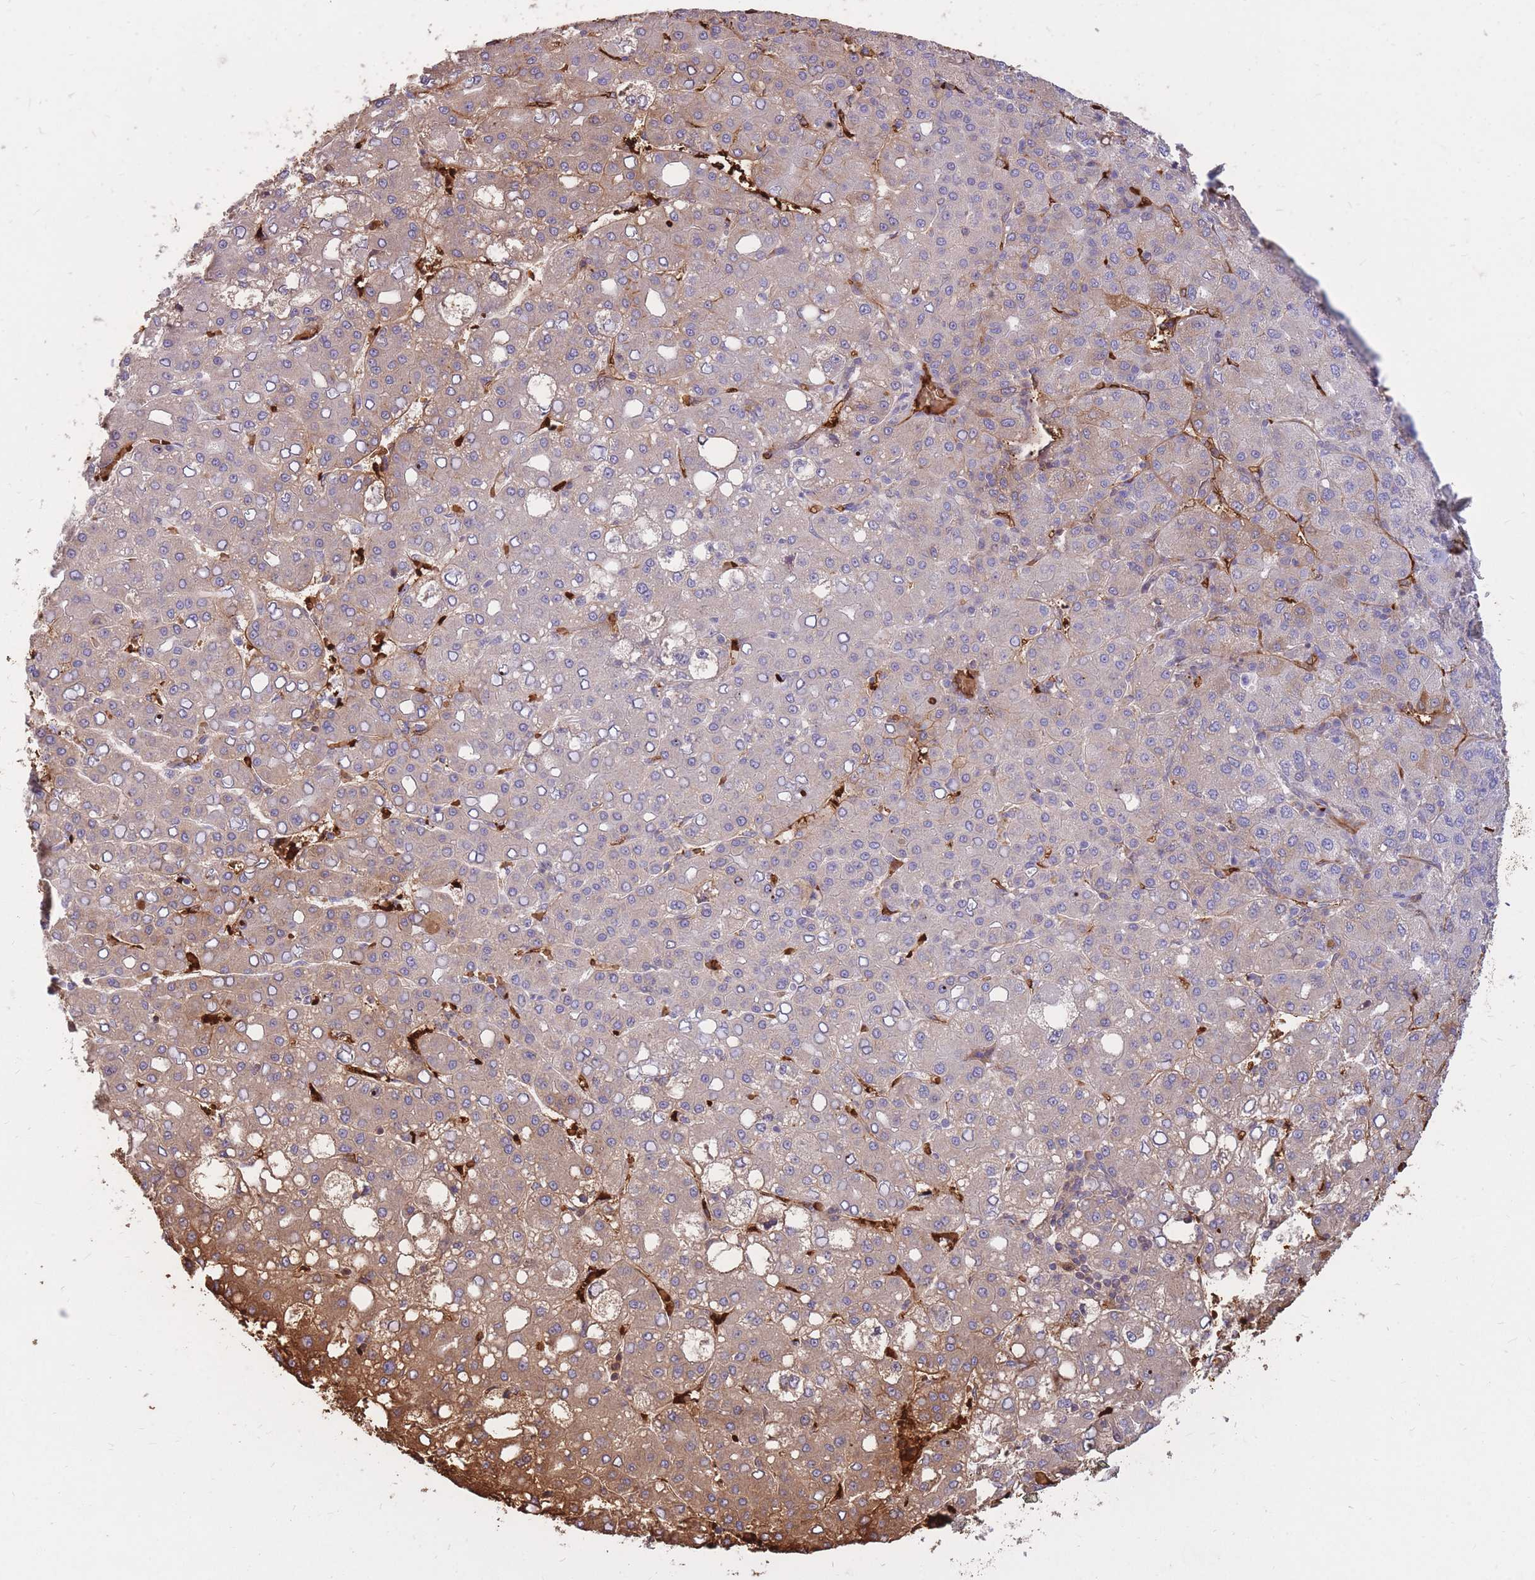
{"staining": {"intensity": "weak", "quantity": "<25%", "location": "cytoplasmic/membranous"}, "tissue": "liver cancer", "cell_type": "Tumor cells", "image_type": "cancer", "snomed": [{"axis": "morphology", "description": "Carcinoma, Hepatocellular, NOS"}, {"axis": "topography", "description": "Liver"}], "caption": "An immunohistochemistry photomicrograph of liver hepatocellular carcinoma is shown. There is no staining in tumor cells of liver hepatocellular carcinoma. The staining was performed using DAB (3,3'-diaminobenzidine) to visualize the protein expression in brown, while the nuclei were stained in blue with hematoxylin (Magnification: 20x).", "gene": "ATP10D", "patient": {"sex": "male", "age": 65}}